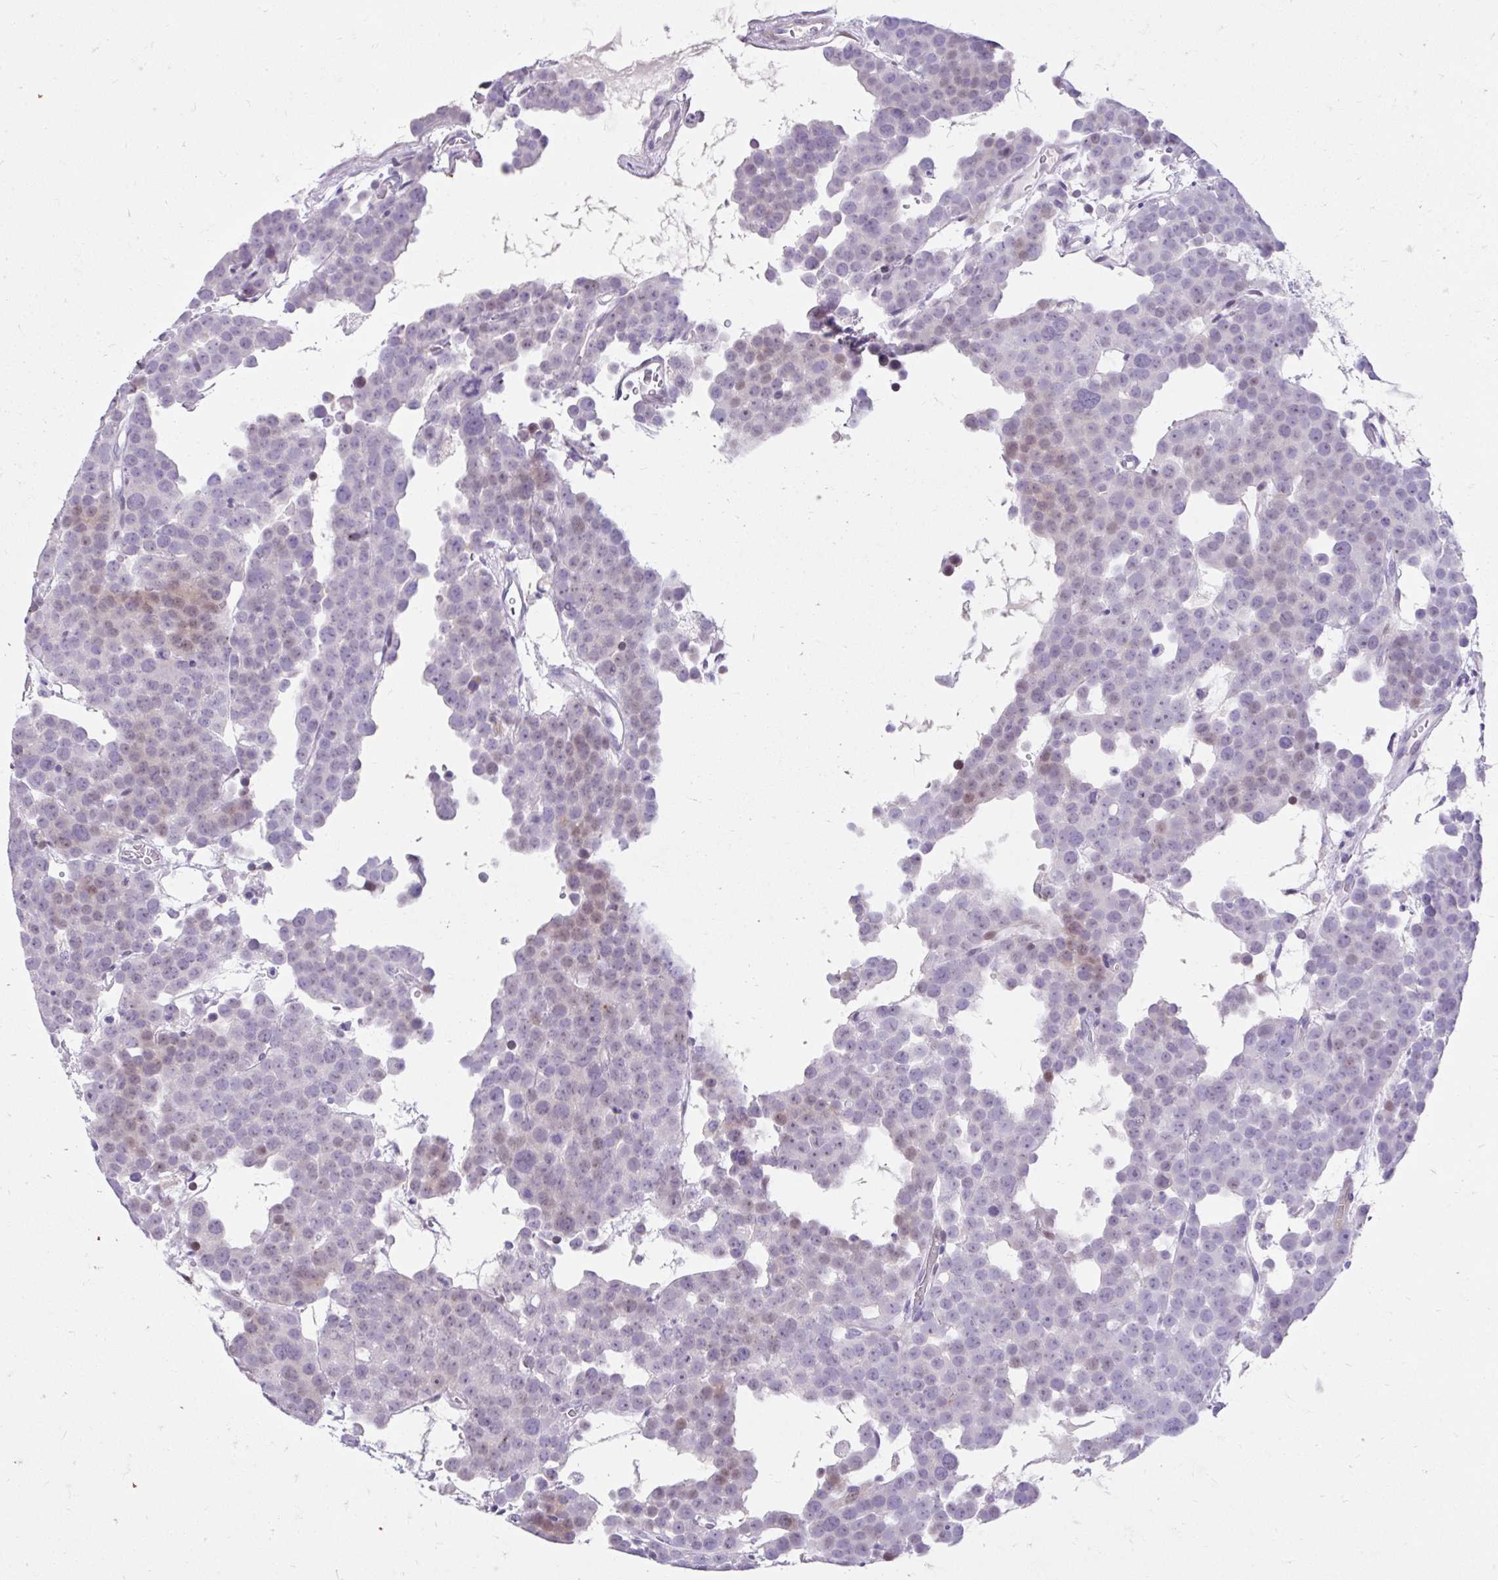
{"staining": {"intensity": "weak", "quantity": "<25%", "location": "nuclear"}, "tissue": "testis cancer", "cell_type": "Tumor cells", "image_type": "cancer", "snomed": [{"axis": "morphology", "description": "Seminoma, NOS"}, {"axis": "topography", "description": "Testis"}], "caption": "The micrograph shows no staining of tumor cells in testis cancer. (Immunohistochemistry (ihc), brightfield microscopy, high magnification).", "gene": "NHLH2", "patient": {"sex": "male", "age": 71}}